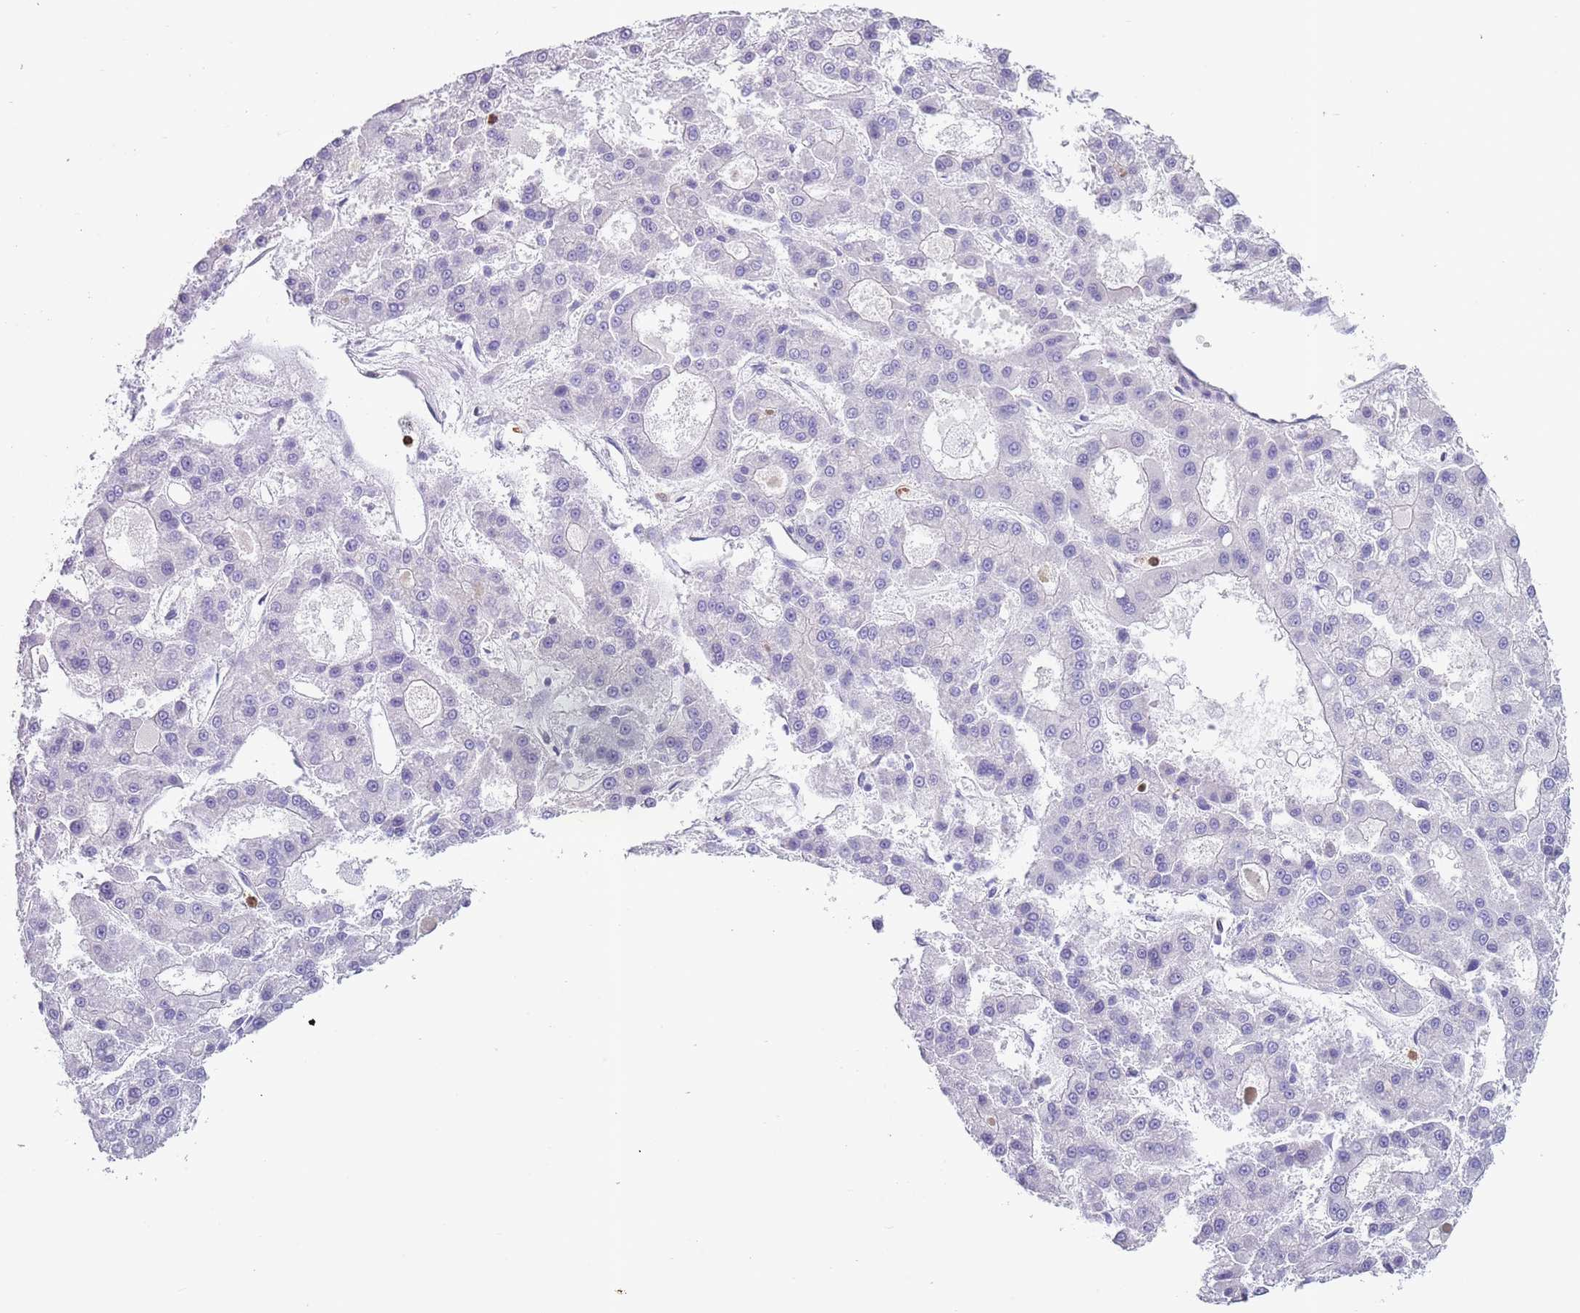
{"staining": {"intensity": "negative", "quantity": "none", "location": "none"}, "tissue": "liver cancer", "cell_type": "Tumor cells", "image_type": "cancer", "snomed": [{"axis": "morphology", "description": "Carcinoma, Hepatocellular, NOS"}, {"axis": "topography", "description": "Liver"}], "caption": "DAB (3,3'-diaminobenzidine) immunohistochemical staining of liver hepatocellular carcinoma demonstrates no significant expression in tumor cells.", "gene": "ZFP2", "patient": {"sex": "male", "age": 70}}